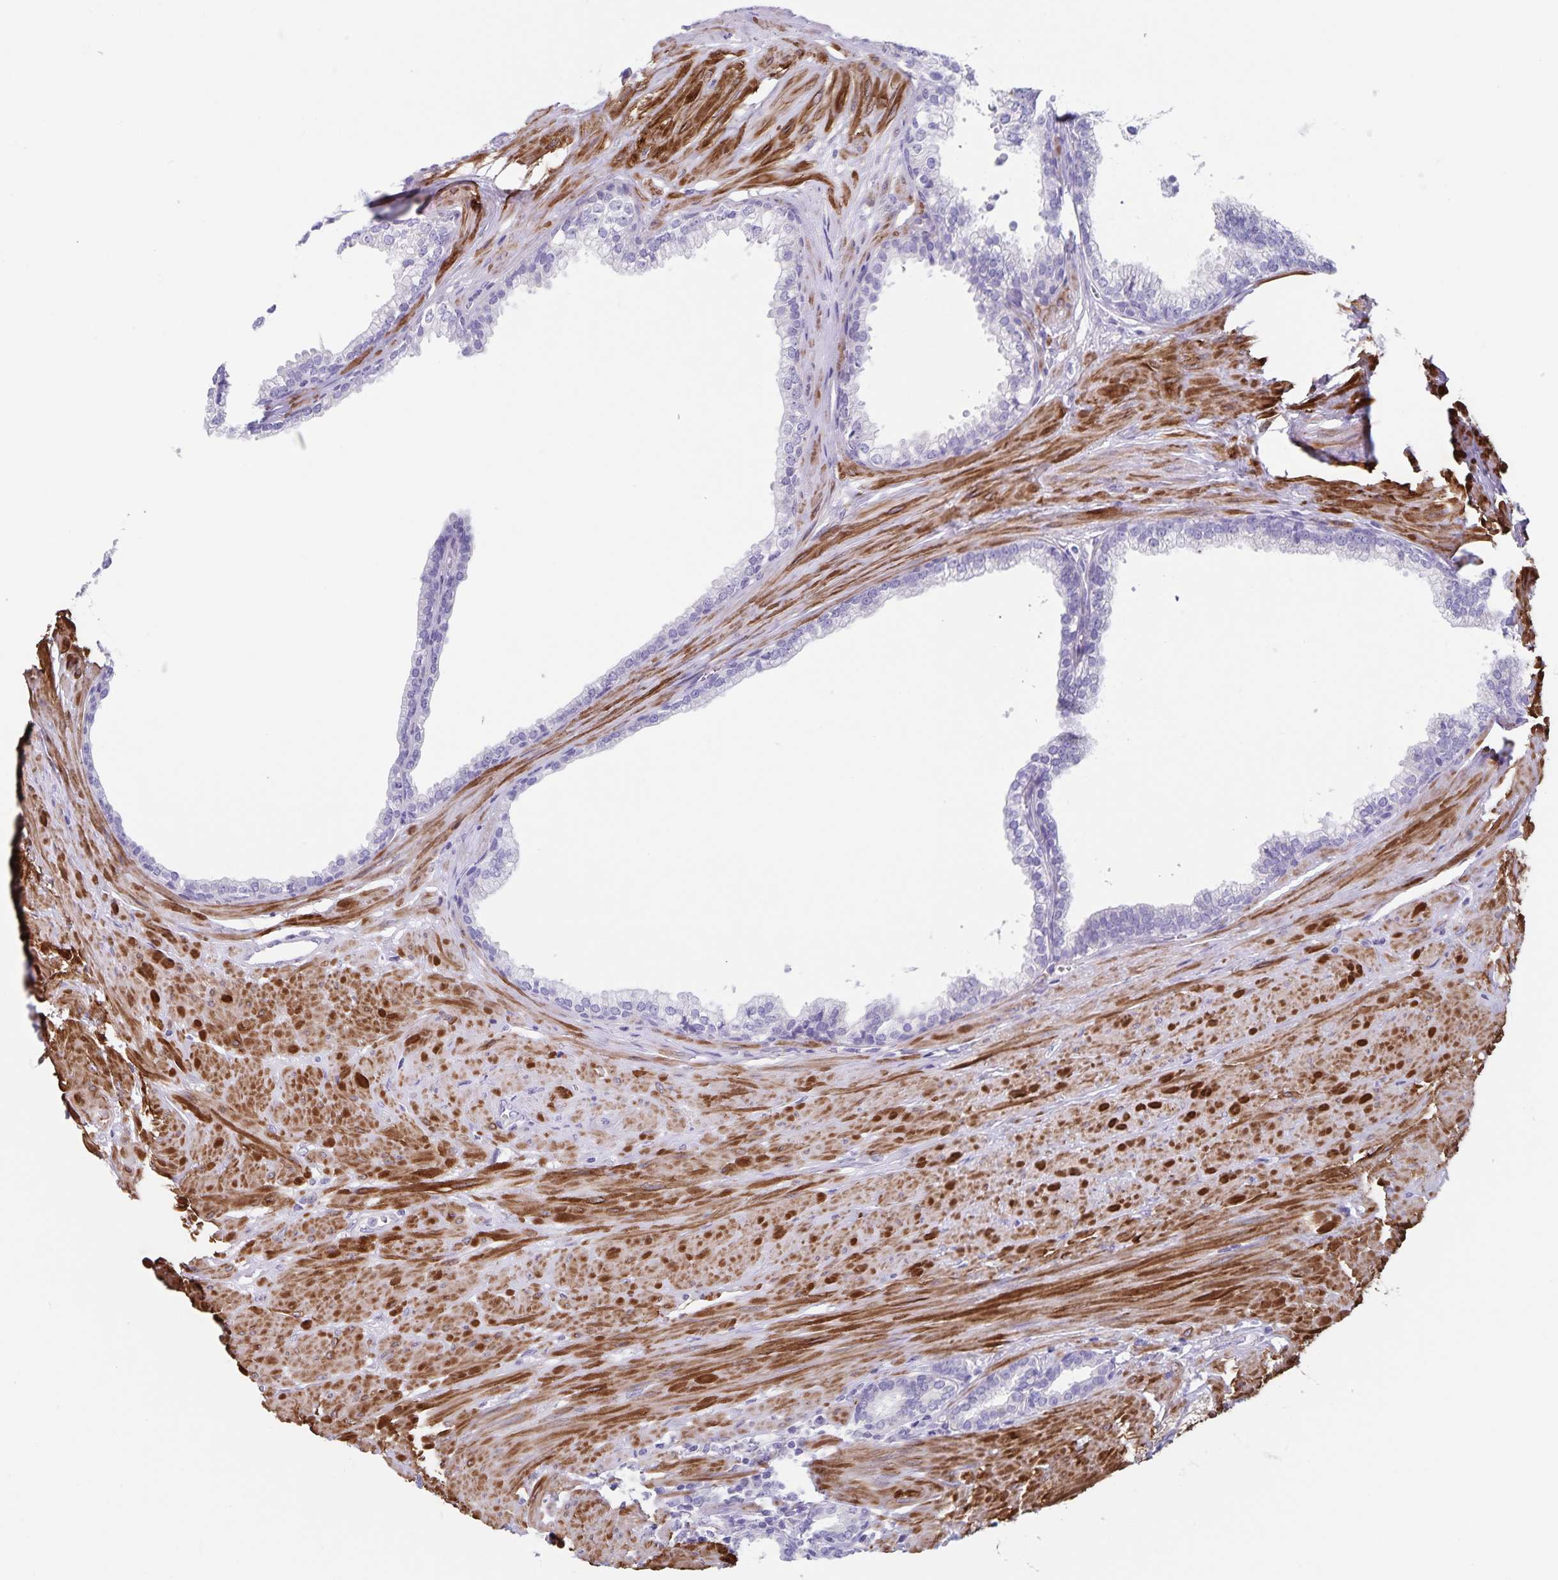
{"staining": {"intensity": "negative", "quantity": "none", "location": "none"}, "tissue": "prostate", "cell_type": "Glandular cells", "image_type": "normal", "snomed": [{"axis": "morphology", "description": "Normal tissue, NOS"}, {"axis": "topography", "description": "Prostate"}, {"axis": "topography", "description": "Peripheral nerve tissue"}], "caption": "Immunohistochemistry (IHC) of normal prostate shows no expression in glandular cells.", "gene": "SYNM", "patient": {"sex": "male", "age": 55}}